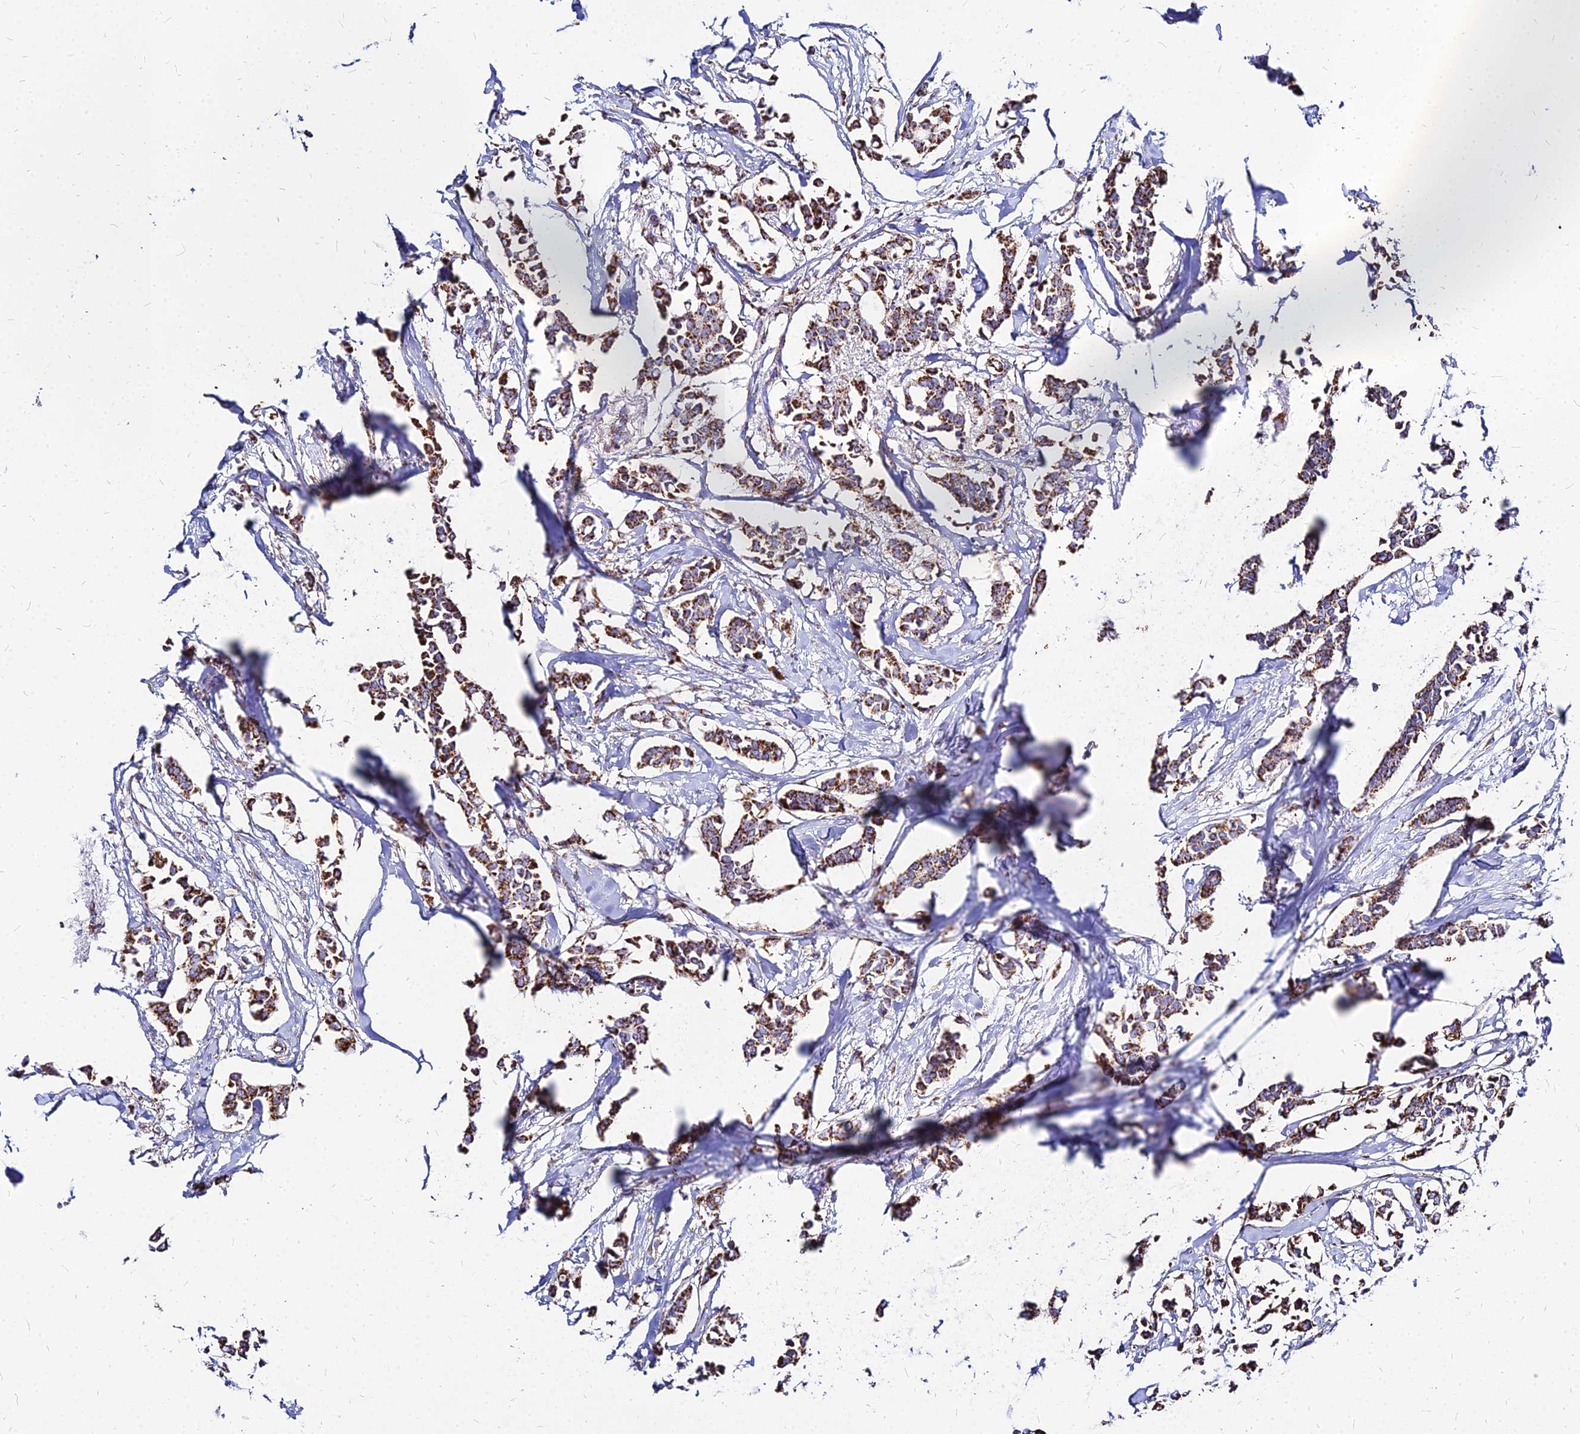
{"staining": {"intensity": "moderate", "quantity": ">75%", "location": "cytoplasmic/membranous"}, "tissue": "breast cancer", "cell_type": "Tumor cells", "image_type": "cancer", "snomed": [{"axis": "morphology", "description": "Duct carcinoma"}, {"axis": "topography", "description": "Breast"}], "caption": "Protein analysis of intraductal carcinoma (breast) tissue demonstrates moderate cytoplasmic/membranous positivity in approximately >75% of tumor cells. Using DAB (3,3'-diaminobenzidine) (brown) and hematoxylin (blue) stains, captured at high magnification using brightfield microscopy.", "gene": "DLD", "patient": {"sex": "female", "age": 41}}